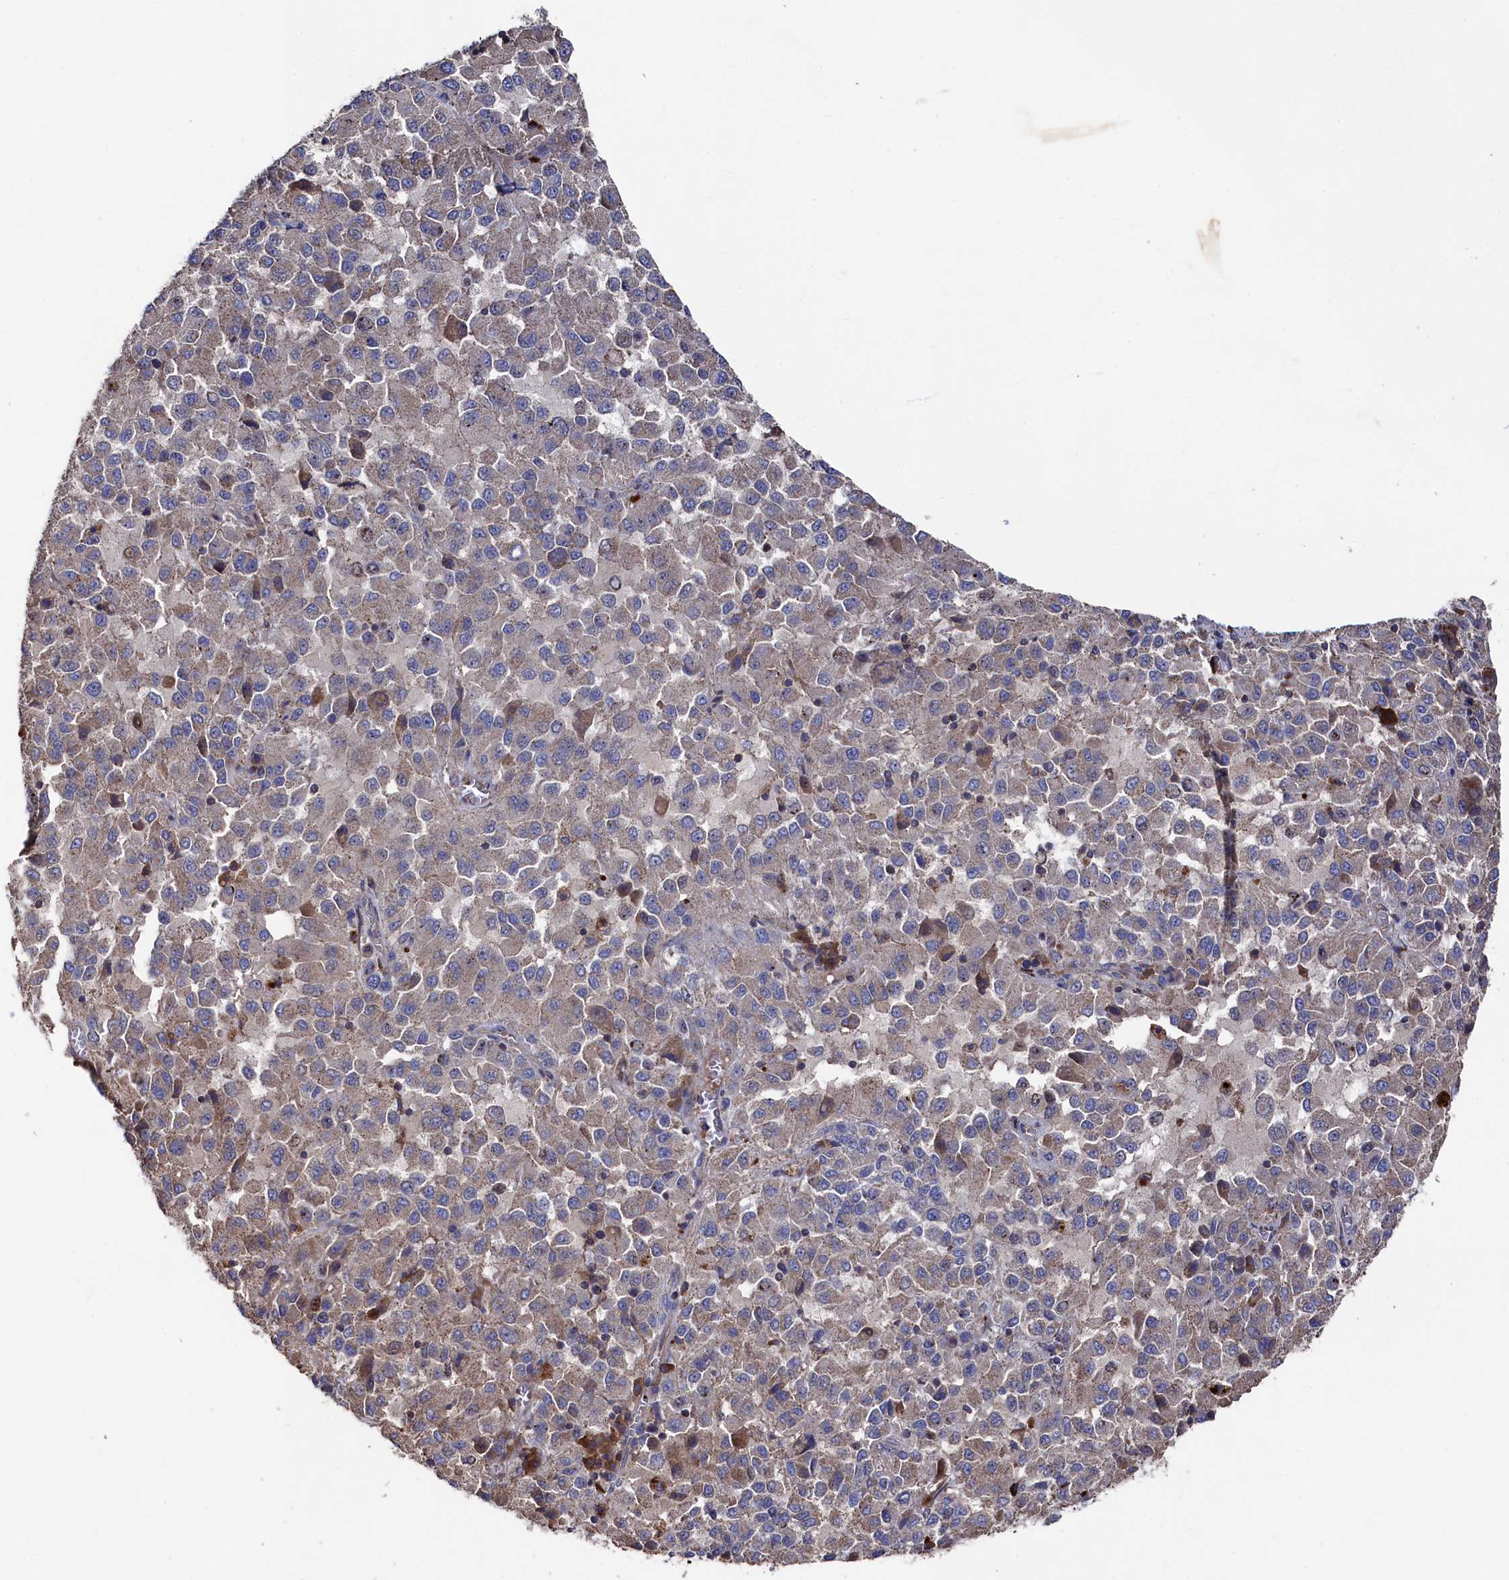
{"staining": {"intensity": "weak", "quantity": "<25%", "location": "cytoplasmic/membranous"}, "tissue": "melanoma", "cell_type": "Tumor cells", "image_type": "cancer", "snomed": [{"axis": "morphology", "description": "Malignant melanoma, Metastatic site"}, {"axis": "topography", "description": "Lung"}], "caption": "Tumor cells are negative for protein expression in human malignant melanoma (metastatic site).", "gene": "TK2", "patient": {"sex": "male", "age": 64}}